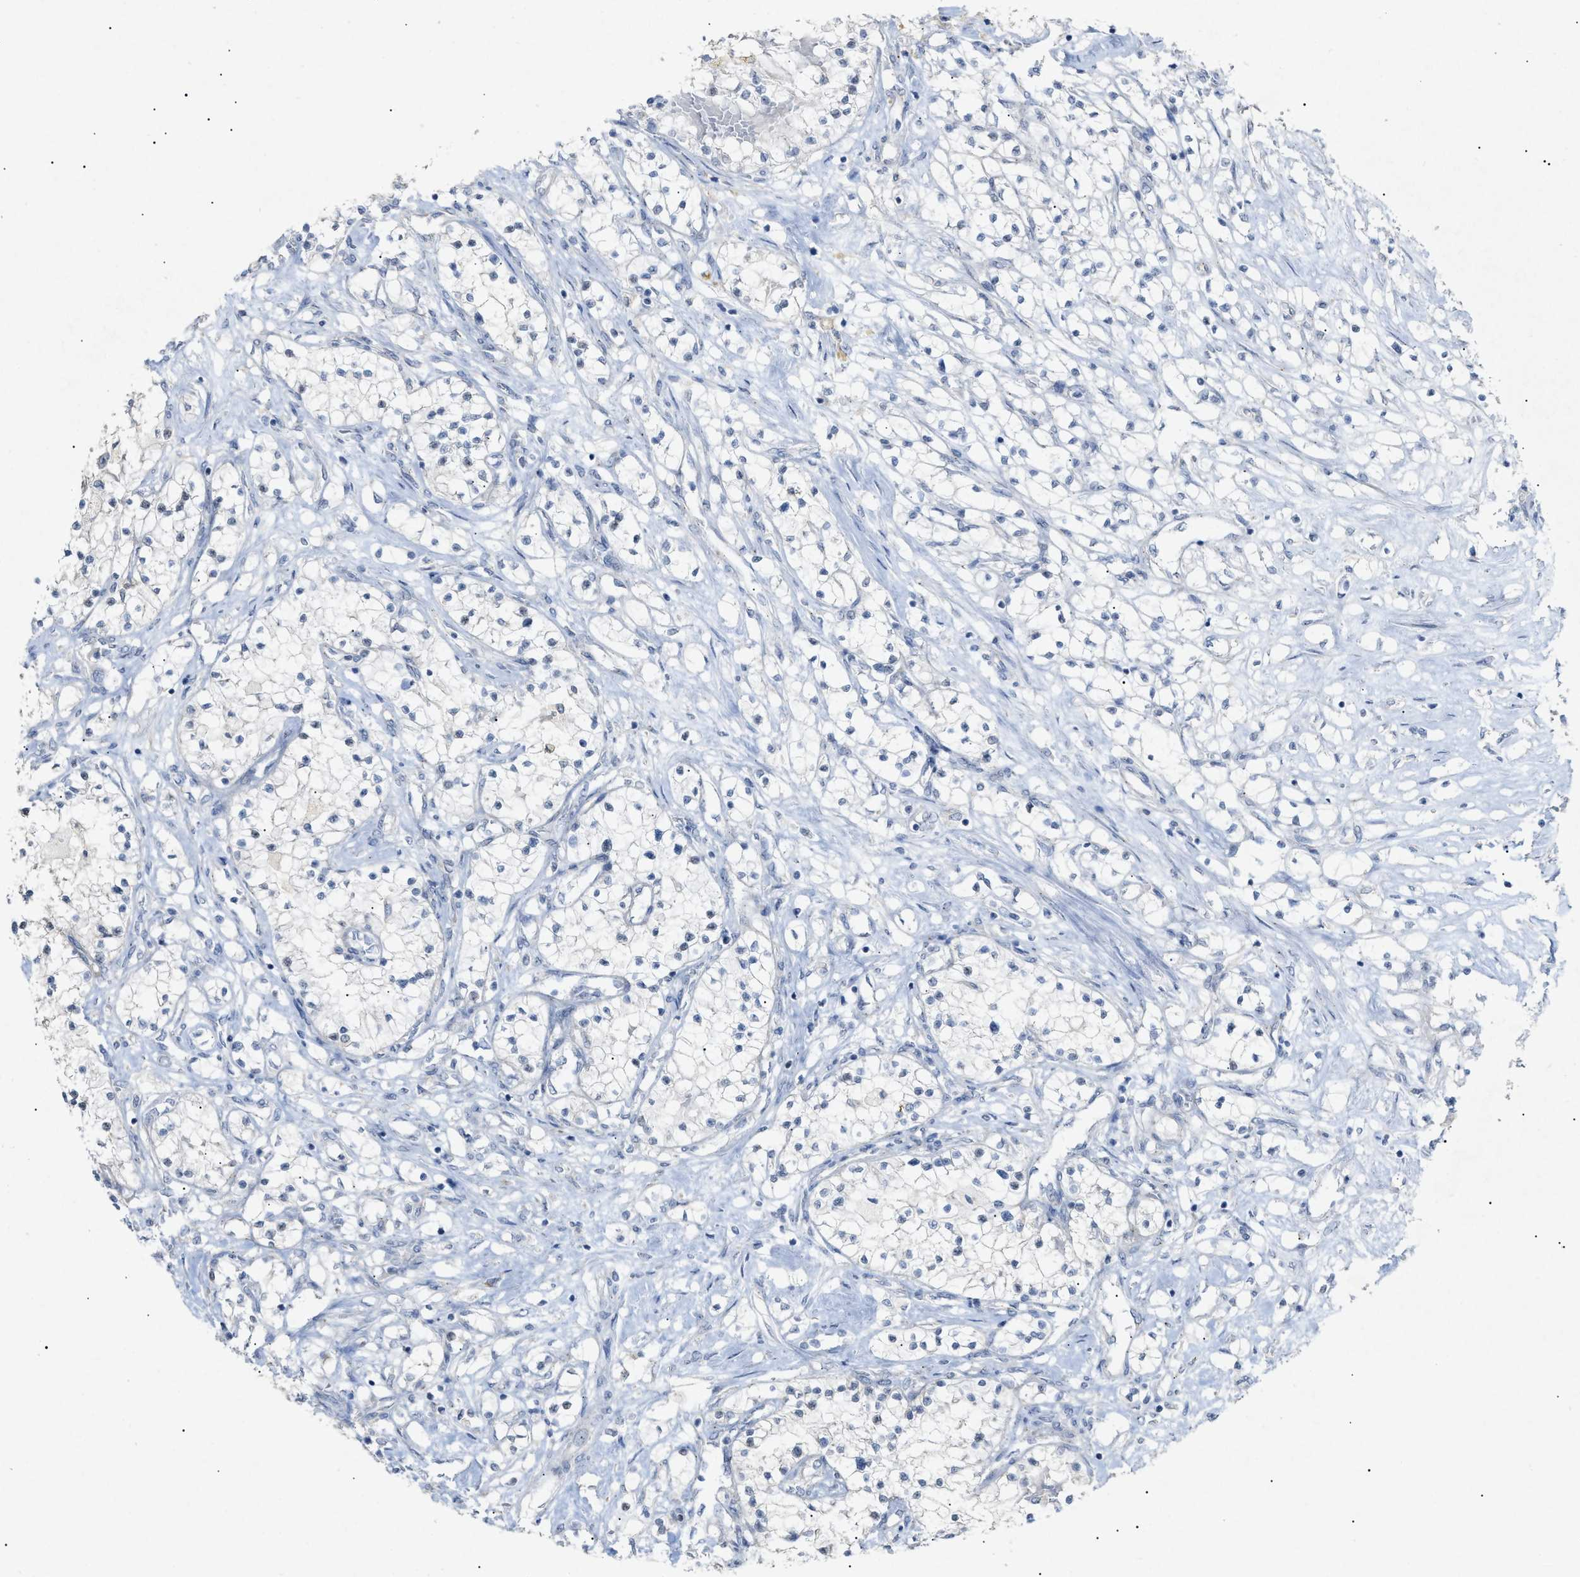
{"staining": {"intensity": "negative", "quantity": "none", "location": "none"}, "tissue": "renal cancer", "cell_type": "Tumor cells", "image_type": "cancer", "snomed": [{"axis": "morphology", "description": "Adenocarcinoma, NOS"}, {"axis": "topography", "description": "Kidney"}], "caption": "The image shows no staining of tumor cells in adenocarcinoma (renal). (Immunohistochemistry, brightfield microscopy, high magnification).", "gene": "SLC25A31", "patient": {"sex": "male", "age": 68}}